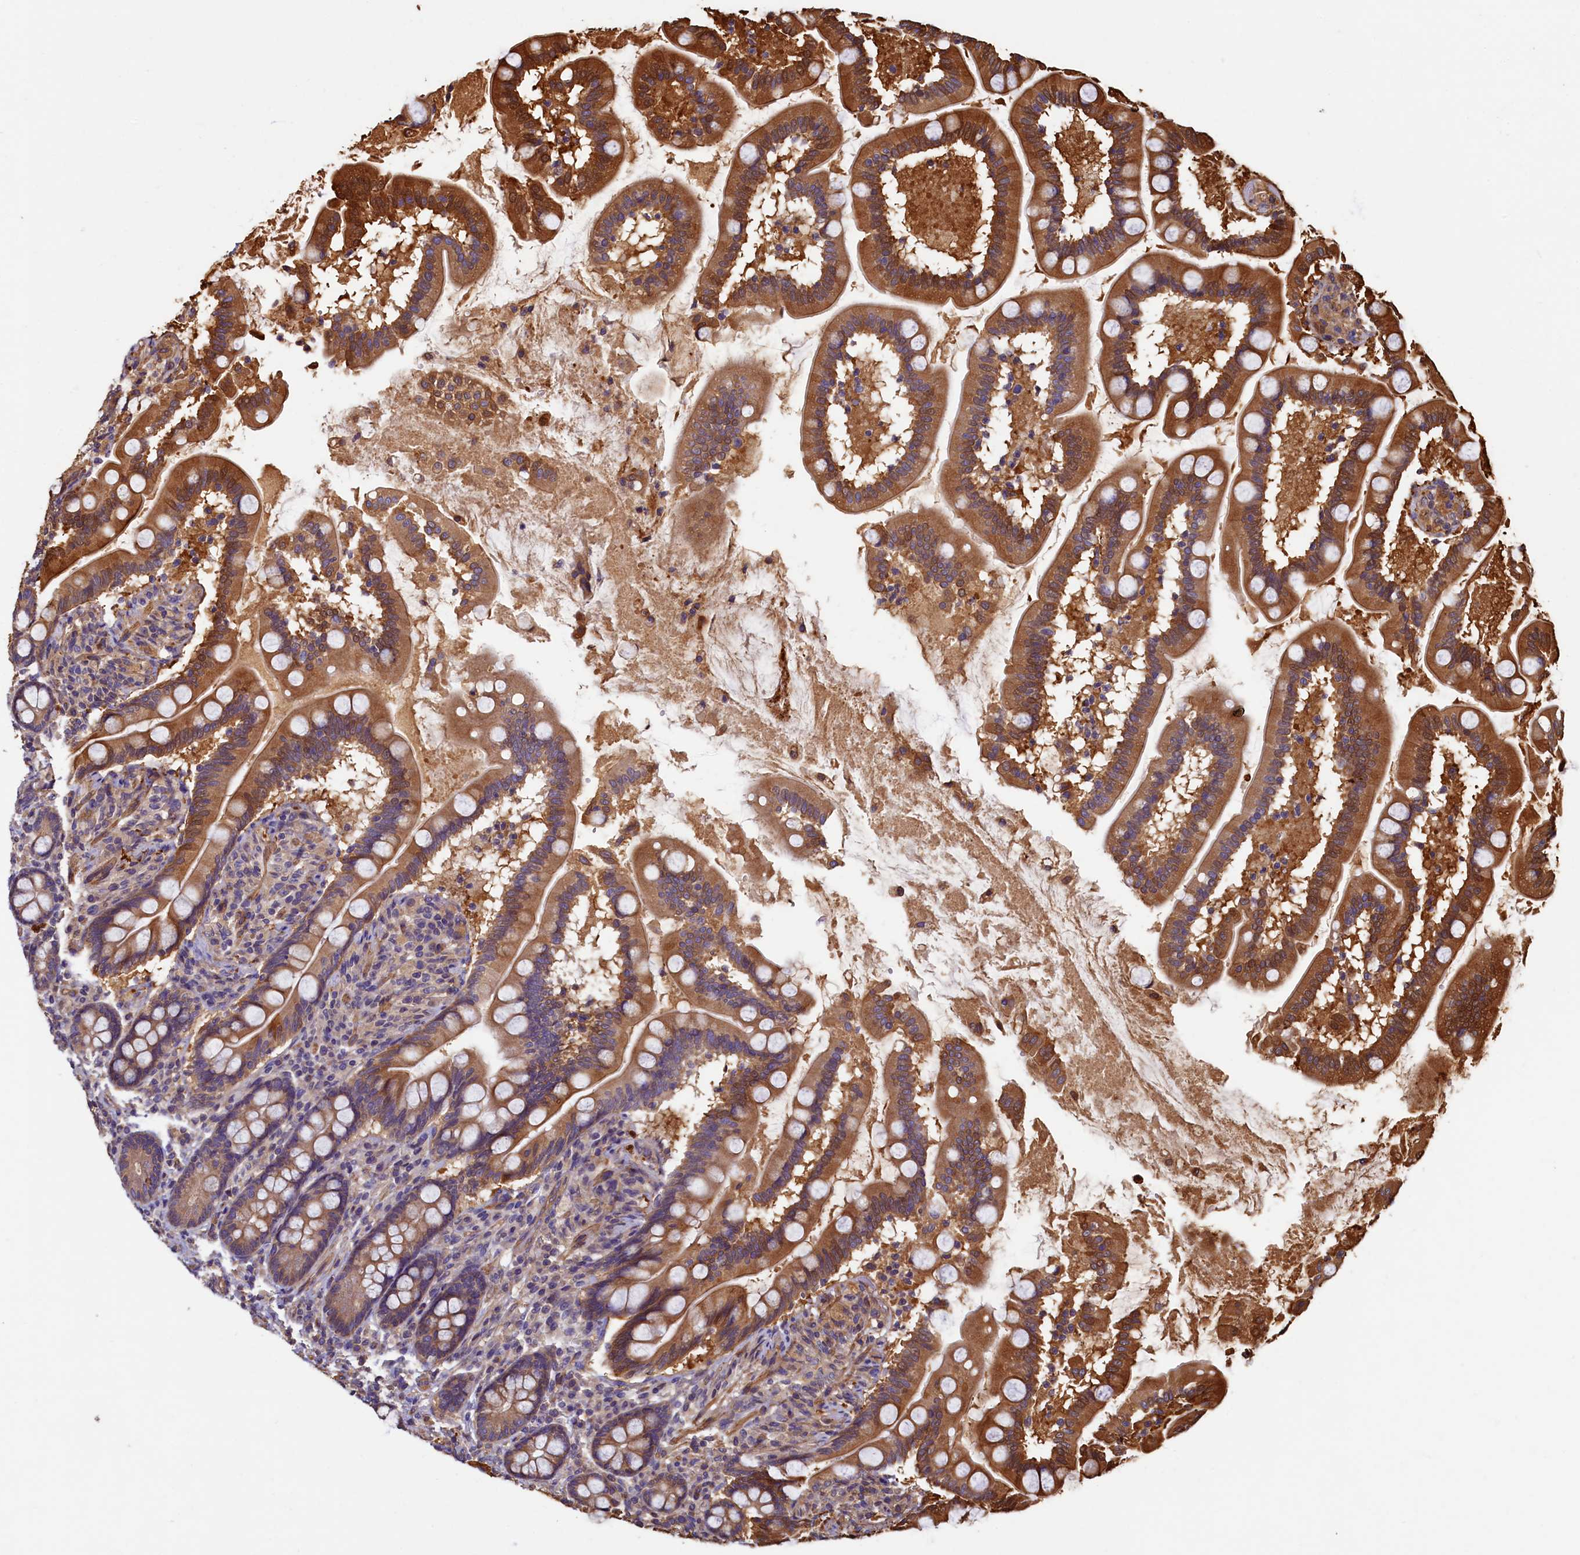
{"staining": {"intensity": "strong", "quantity": "25%-75%", "location": "cytoplasmic/membranous"}, "tissue": "small intestine", "cell_type": "Glandular cells", "image_type": "normal", "snomed": [{"axis": "morphology", "description": "Normal tissue, NOS"}, {"axis": "topography", "description": "Small intestine"}], "caption": "Immunohistochemistry (IHC) micrograph of benign small intestine: human small intestine stained using IHC shows high levels of strong protein expression localized specifically in the cytoplasmic/membranous of glandular cells, appearing as a cytoplasmic/membranous brown color.", "gene": "CCDC102B", "patient": {"sex": "female", "age": 64}}